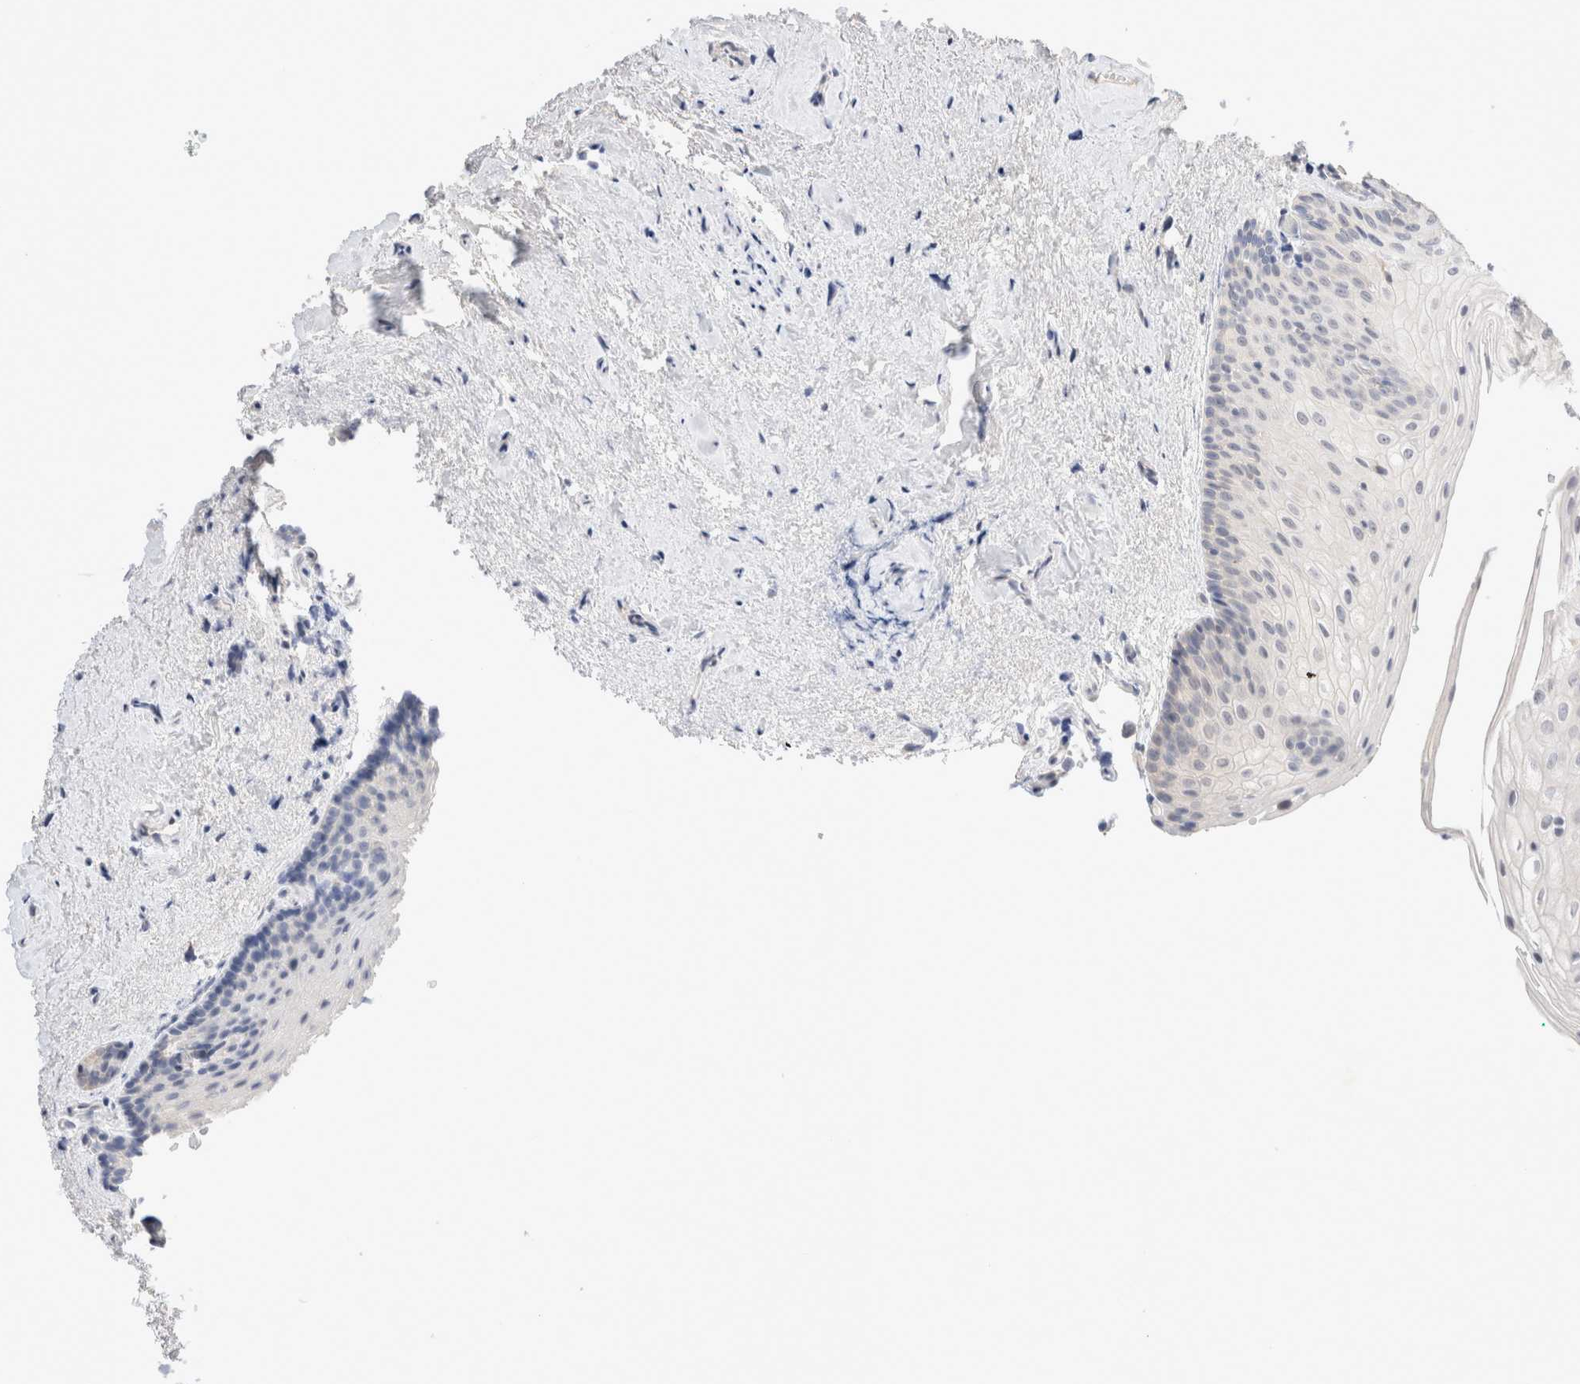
{"staining": {"intensity": "negative", "quantity": "none", "location": "none"}, "tissue": "urinary bladder", "cell_type": "Urothelial cells", "image_type": "normal", "snomed": [{"axis": "morphology", "description": "Normal tissue, NOS"}, {"axis": "topography", "description": "Urinary bladder"}], "caption": "Urinary bladder stained for a protein using immunohistochemistry (IHC) displays no staining urothelial cells.", "gene": "SPATA20", "patient": {"sex": "female", "age": 67}}